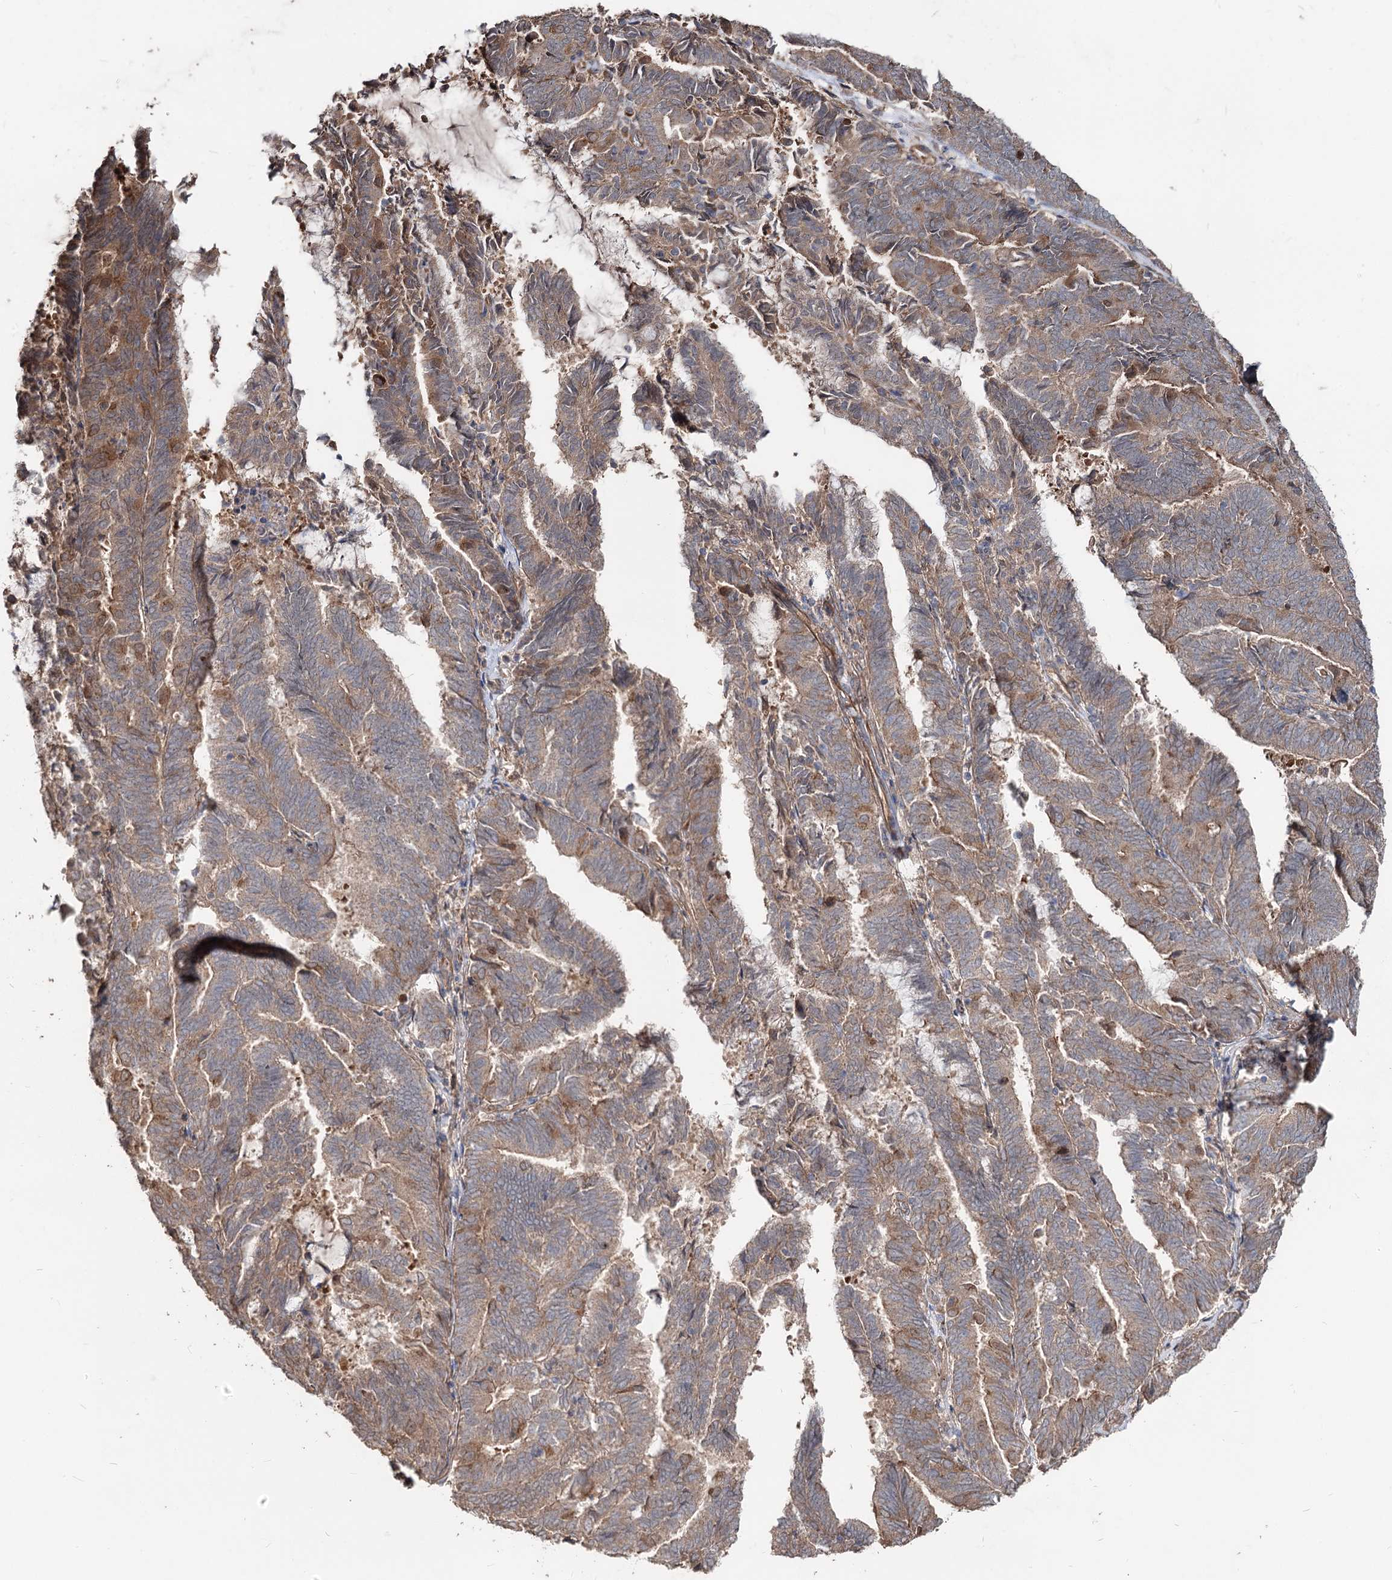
{"staining": {"intensity": "moderate", "quantity": "25%-75%", "location": "cytoplasmic/membranous"}, "tissue": "endometrial cancer", "cell_type": "Tumor cells", "image_type": "cancer", "snomed": [{"axis": "morphology", "description": "Adenocarcinoma, NOS"}, {"axis": "topography", "description": "Endometrium"}], "caption": "This histopathology image exhibits endometrial cancer stained with IHC to label a protein in brown. The cytoplasmic/membranous of tumor cells show moderate positivity for the protein. Nuclei are counter-stained blue.", "gene": "SPART", "patient": {"sex": "female", "age": 80}}